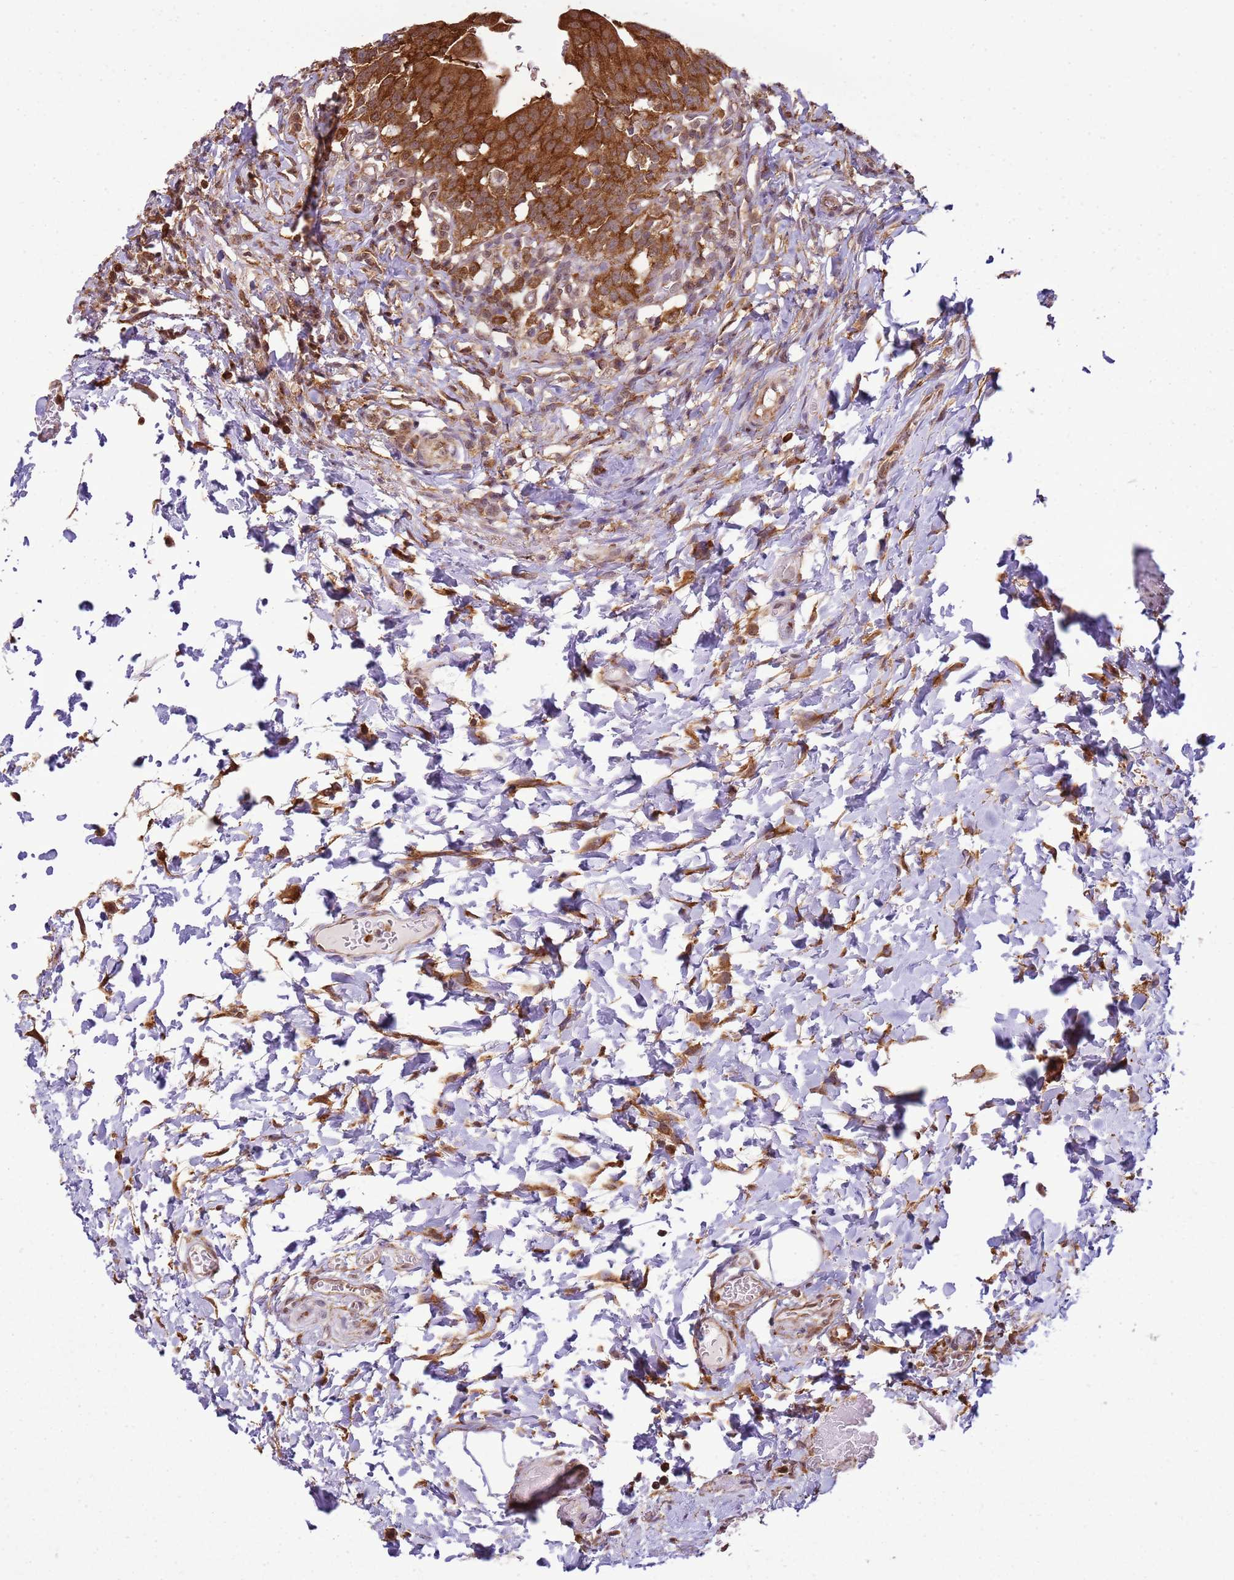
{"staining": {"intensity": "strong", "quantity": ">75%", "location": "cytoplasmic/membranous"}, "tissue": "urinary bladder", "cell_type": "Urothelial cells", "image_type": "normal", "snomed": [{"axis": "morphology", "description": "Normal tissue, NOS"}, {"axis": "morphology", "description": "Inflammation, NOS"}, {"axis": "topography", "description": "Urinary bladder"}], "caption": "A high amount of strong cytoplasmic/membranous staining is seen in approximately >75% of urothelial cells in benign urinary bladder.", "gene": "GABRE", "patient": {"sex": "male", "age": 64}}